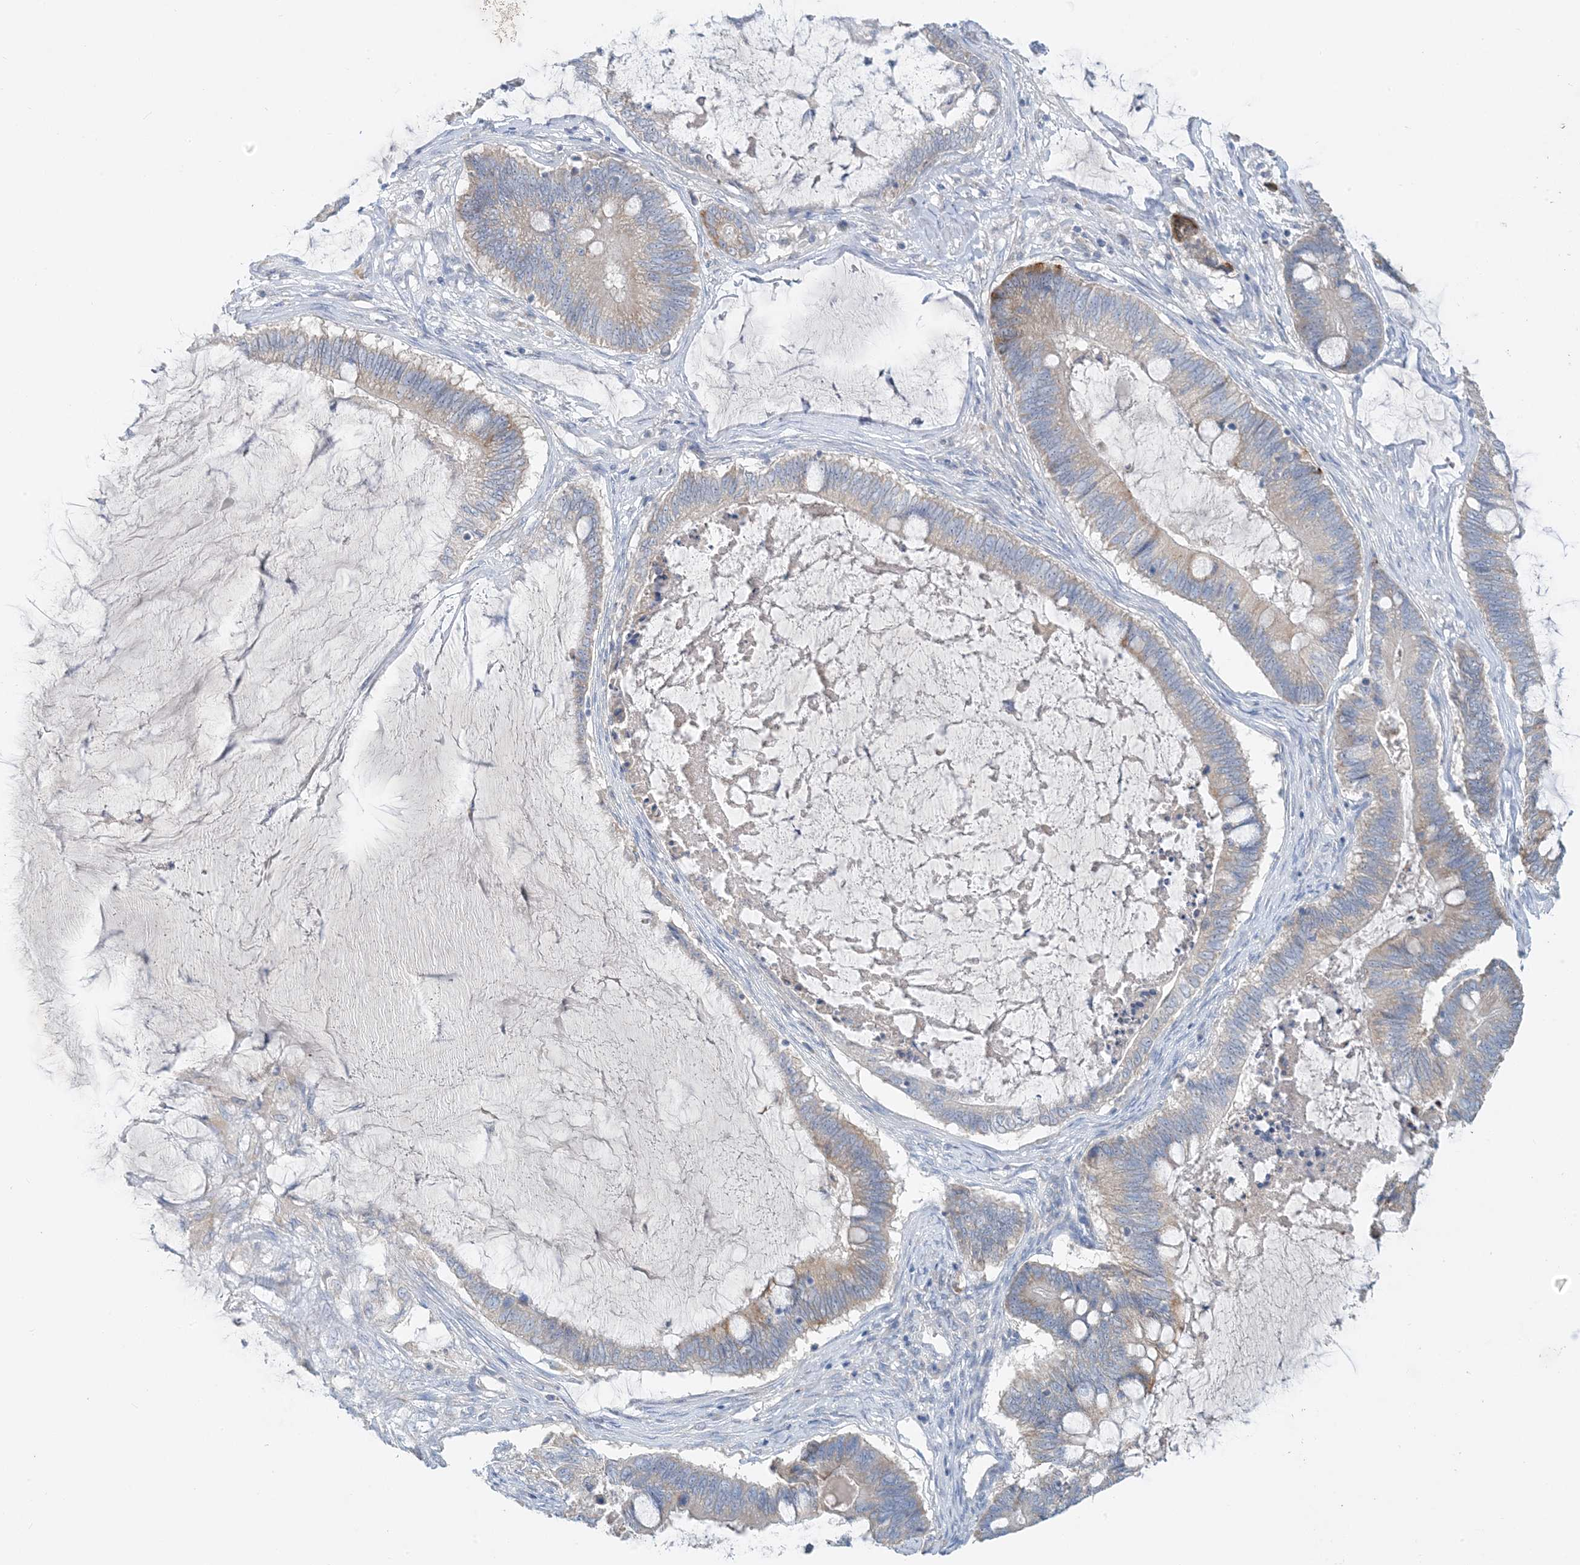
{"staining": {"intensity": "weak", "quantity": "25%-75%", "location": "cytoplasmic/membranous"}, "tissue": "ovarian cancer", "cell_type": "Tumor cells", "image_type": "cancer", "snomed": [{"axis": "morphology", "description": "Cystadenocarcinoma, mucinous, NOS"}, {"axis": "topography", "description": "Ovary"}], "caption": "A brown stain shows weak cytoplasmic/membranous staining of a protein in human mucinous cystadenocarcinoma (ovarian) tumor cells.", "gene": "ZCCHC18", "patient": {"sex": "female", "age": 61}}